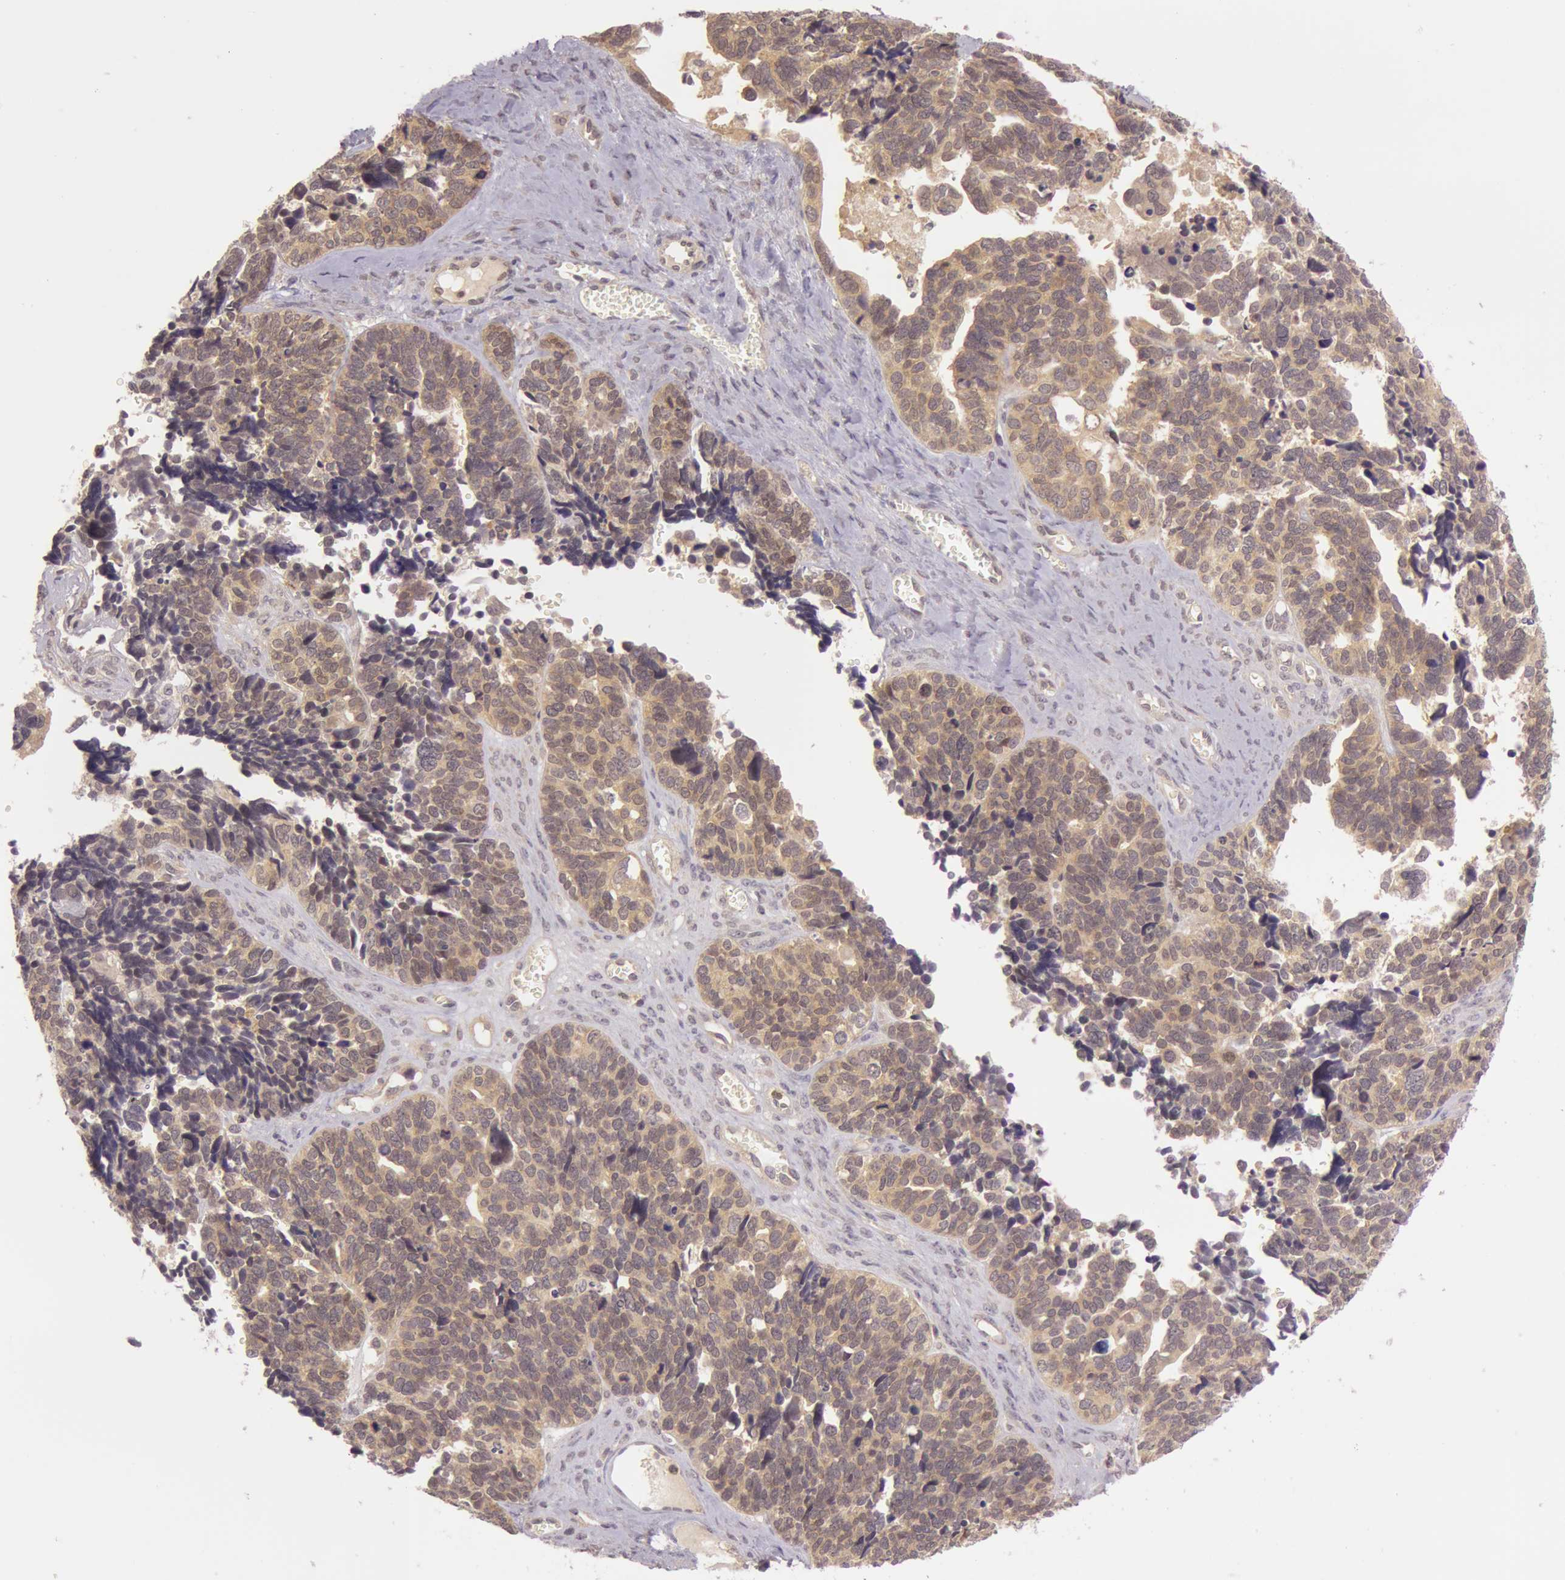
{"staining": {"intensity": "moderate", "quantity": ">75%", "location": "cytoplasmic/membranous"}, "tissue": "ovarian cancer", "cell_type": "Tumor cells", "image_type": "cancer", "snomed": [{"axis": "morphology", "description": "Cystadenocarcinoma, serous, NOS"}, {"axis": "topography", "description": "Ovary"}], "caption": "This histopathology image demonstrates immunohistochemistry staining of human ovarian cancer (serous cystadenocarcinoma), with medium moderate cytoplasmic/membranous positivity in approximately >75% of tumor cells.", "gene": "ATG2B", "patient": {"sex": "female", "age": 77}}